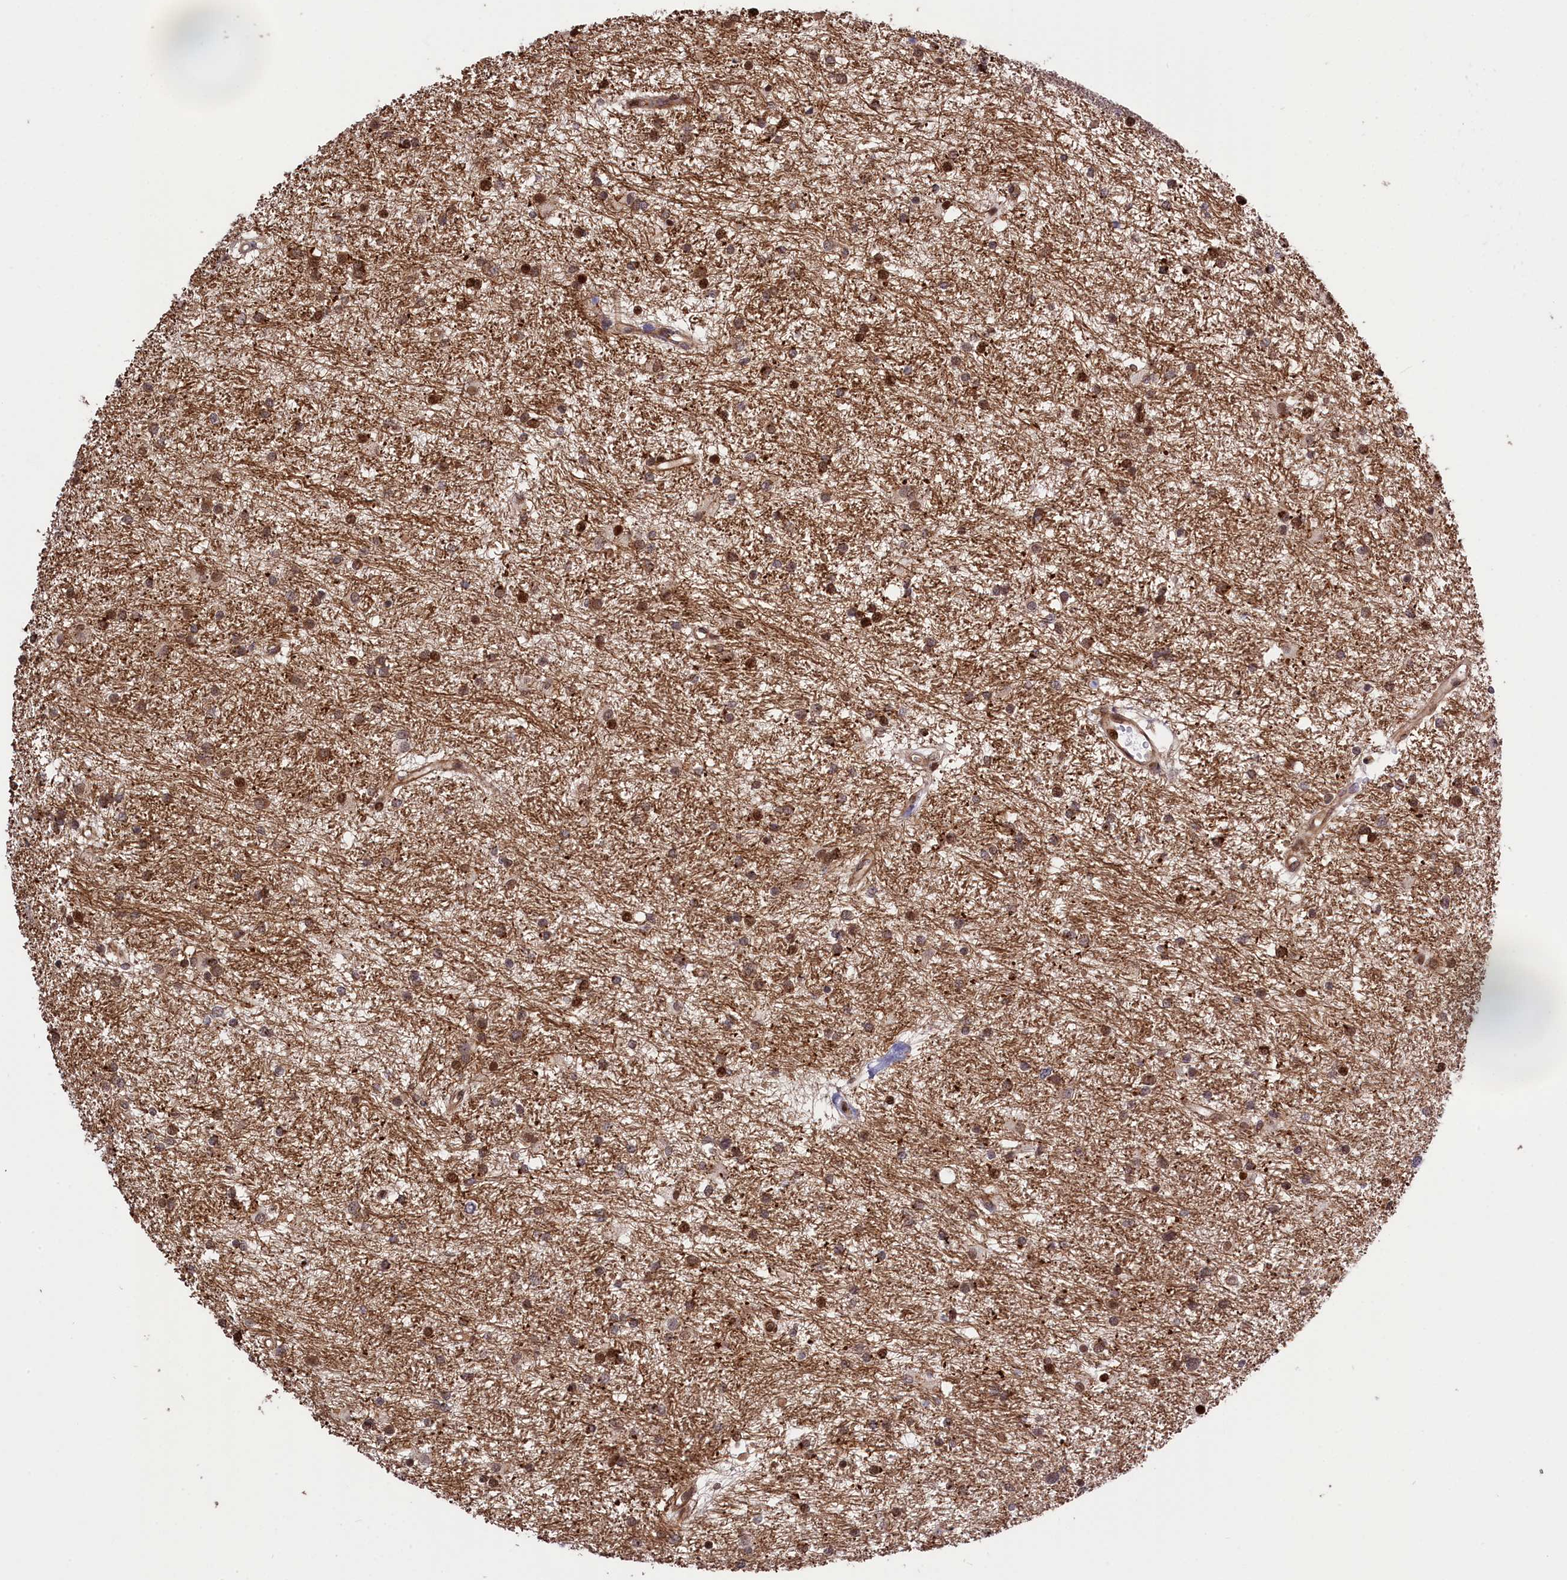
{"staining": {"intensity": "moderate", "quantity": ">75%", "location": "nuclear"}, "tissue": "glioma", "cell_type": "Tumor cells", "image_type": "cancer", "snomed": [{"axis": "morphology", "description": "Glioma, malignant, High grade"}, {"axis": "topography", "description": "Brain"}], "caption": "Glioma stained with a protein marker displays moderate staining in tumor cells.", "gene": "DDX60L", "patient": {"sex": "male", "age": 77}}